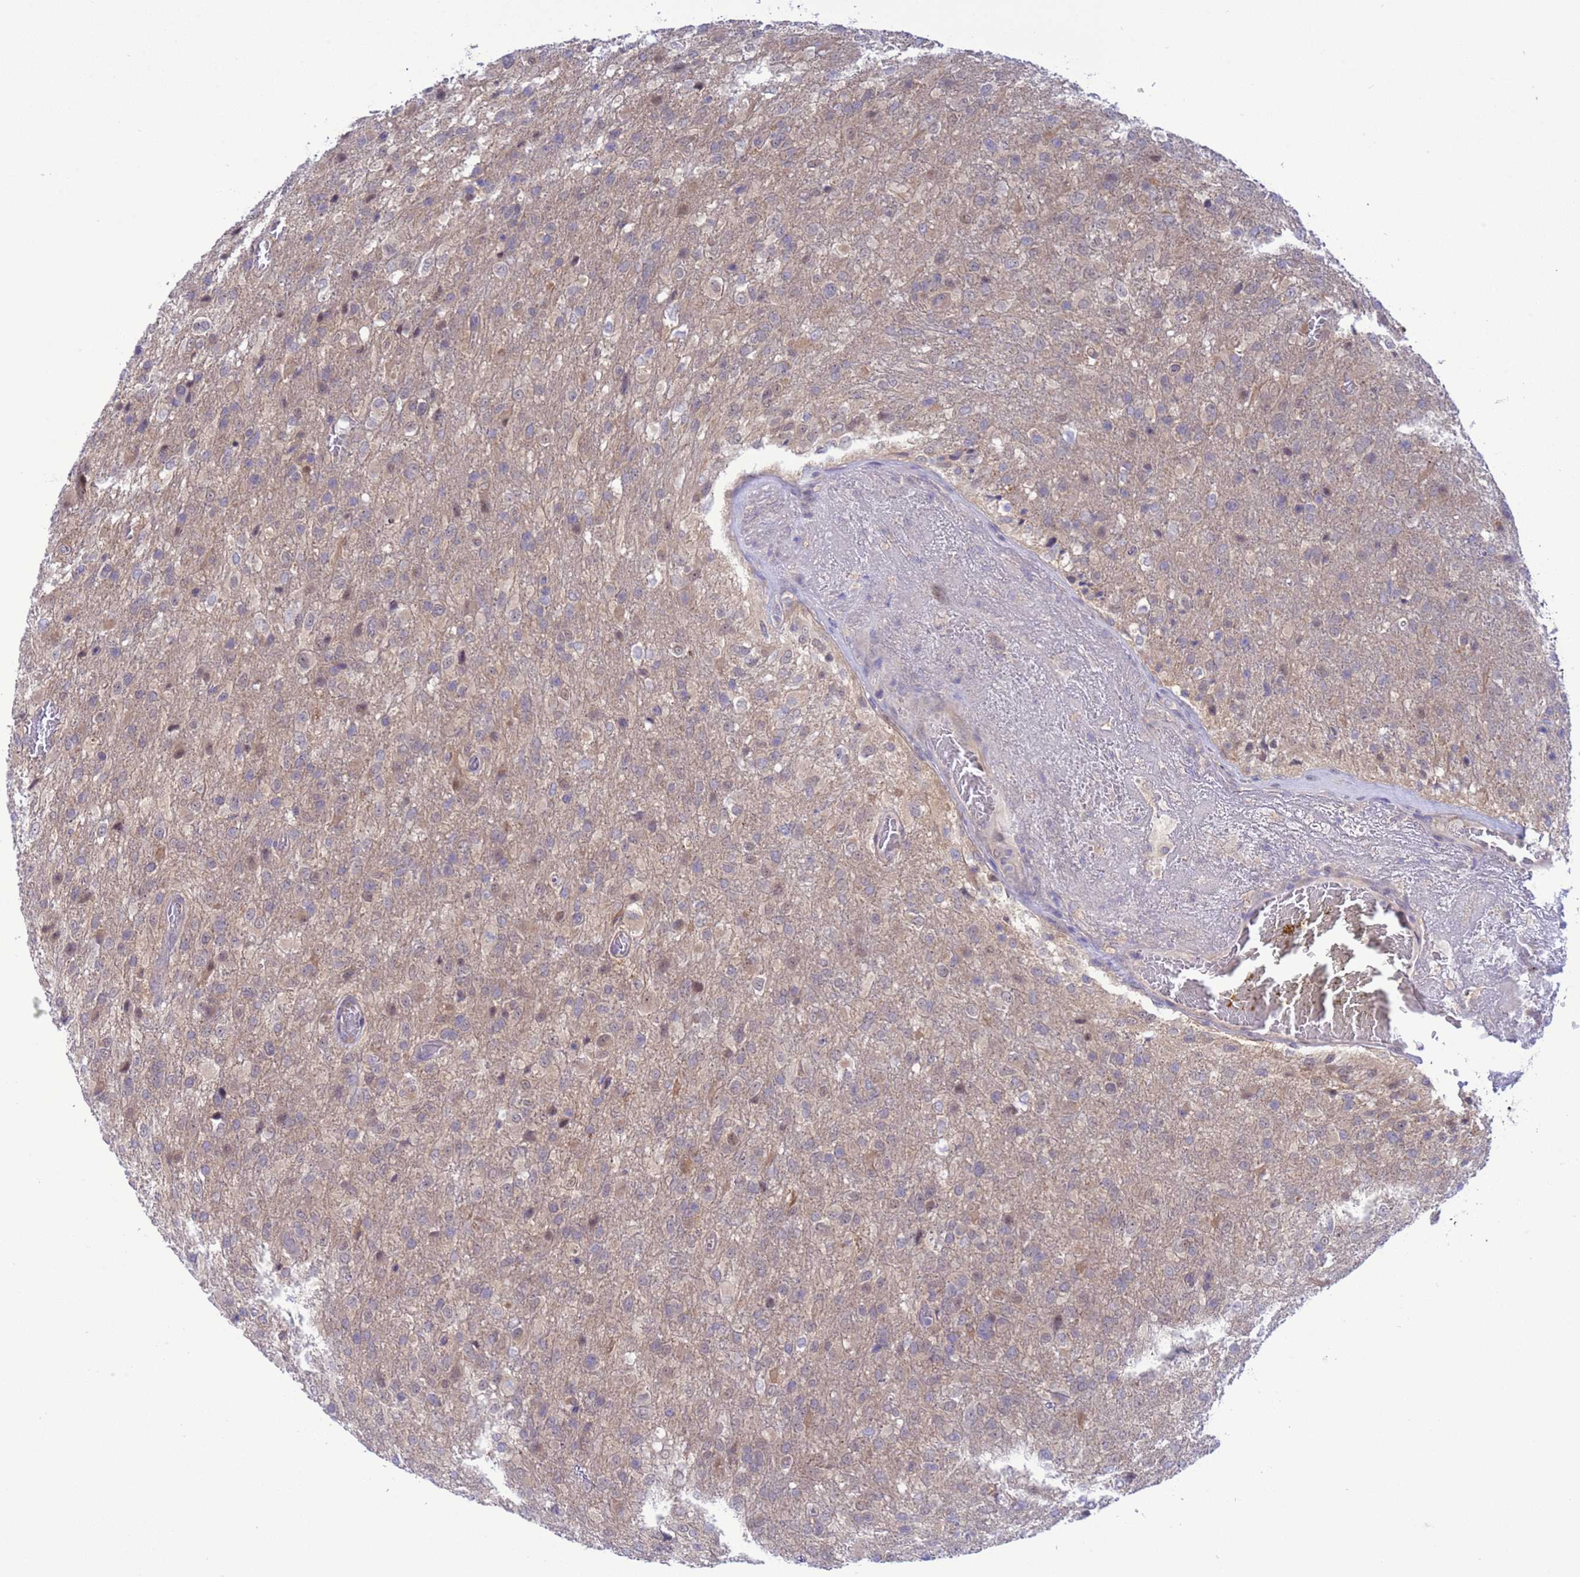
{"staining": {"intensity": "weak", "quantity": "<25%", "location": "cytoplasmic/membranous,nuclear"}, "tissue": "glioma", "cell_type": "Tumor cells", "image_type": "cancer", "snomed": [{"axis": "morphology", "description": "Glioma, malignant, High grade"}, {"axis": "topography", "description": "Brain"}], "caption": "Glioma stained for a protein using immunohistochemistry (IHC) displays no positivity tumor cells.", "gene": "ZNF461", "patient": {"sex": "female", "age": 74}}